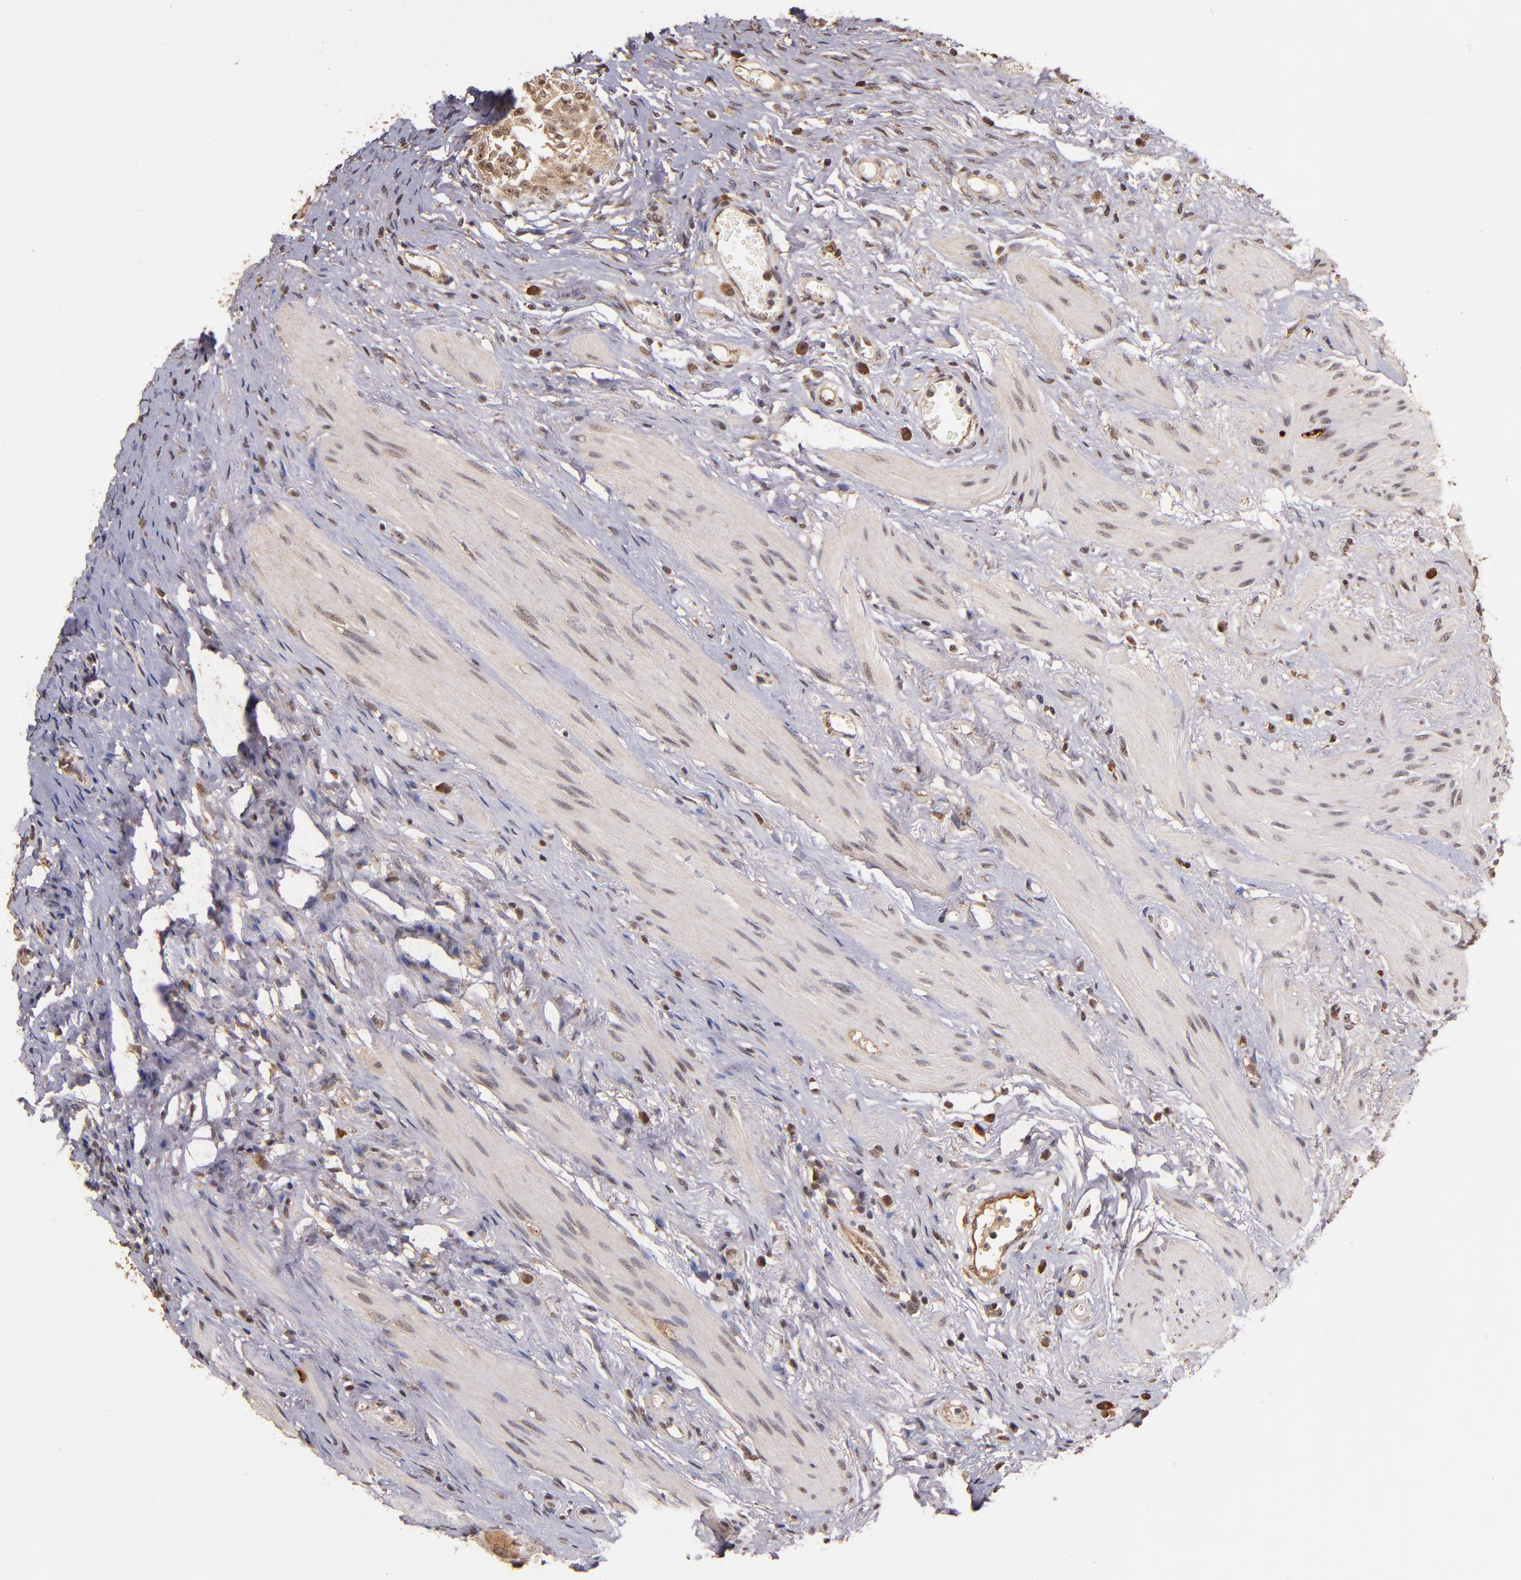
{"staining": {"intensity": "moderate", "quantity": ">75%", "location": "cytoplasmic/membranous"}, "tissue": "urinary bladder", "cell_type": "Urothelial cells", "image_type": "normal", "snomed": [{"axis": "morphology", "description": "Normal tissue, NOS"}, {"axis": "topography", "description": "Urinary bladder"}], "caption": "Immunohistochemical staining of benign human urinary bladder exhibits moderate cytoplasmic/membranous protein expression in approximately >75% of urothelial cells. The staining is performed using DAB brown chromogen to label protein expression. The nuclei are counter-stained blue using hematoxylin.", "gene": "RIOK3", "patient": {"sex": "female", "age": 55}}